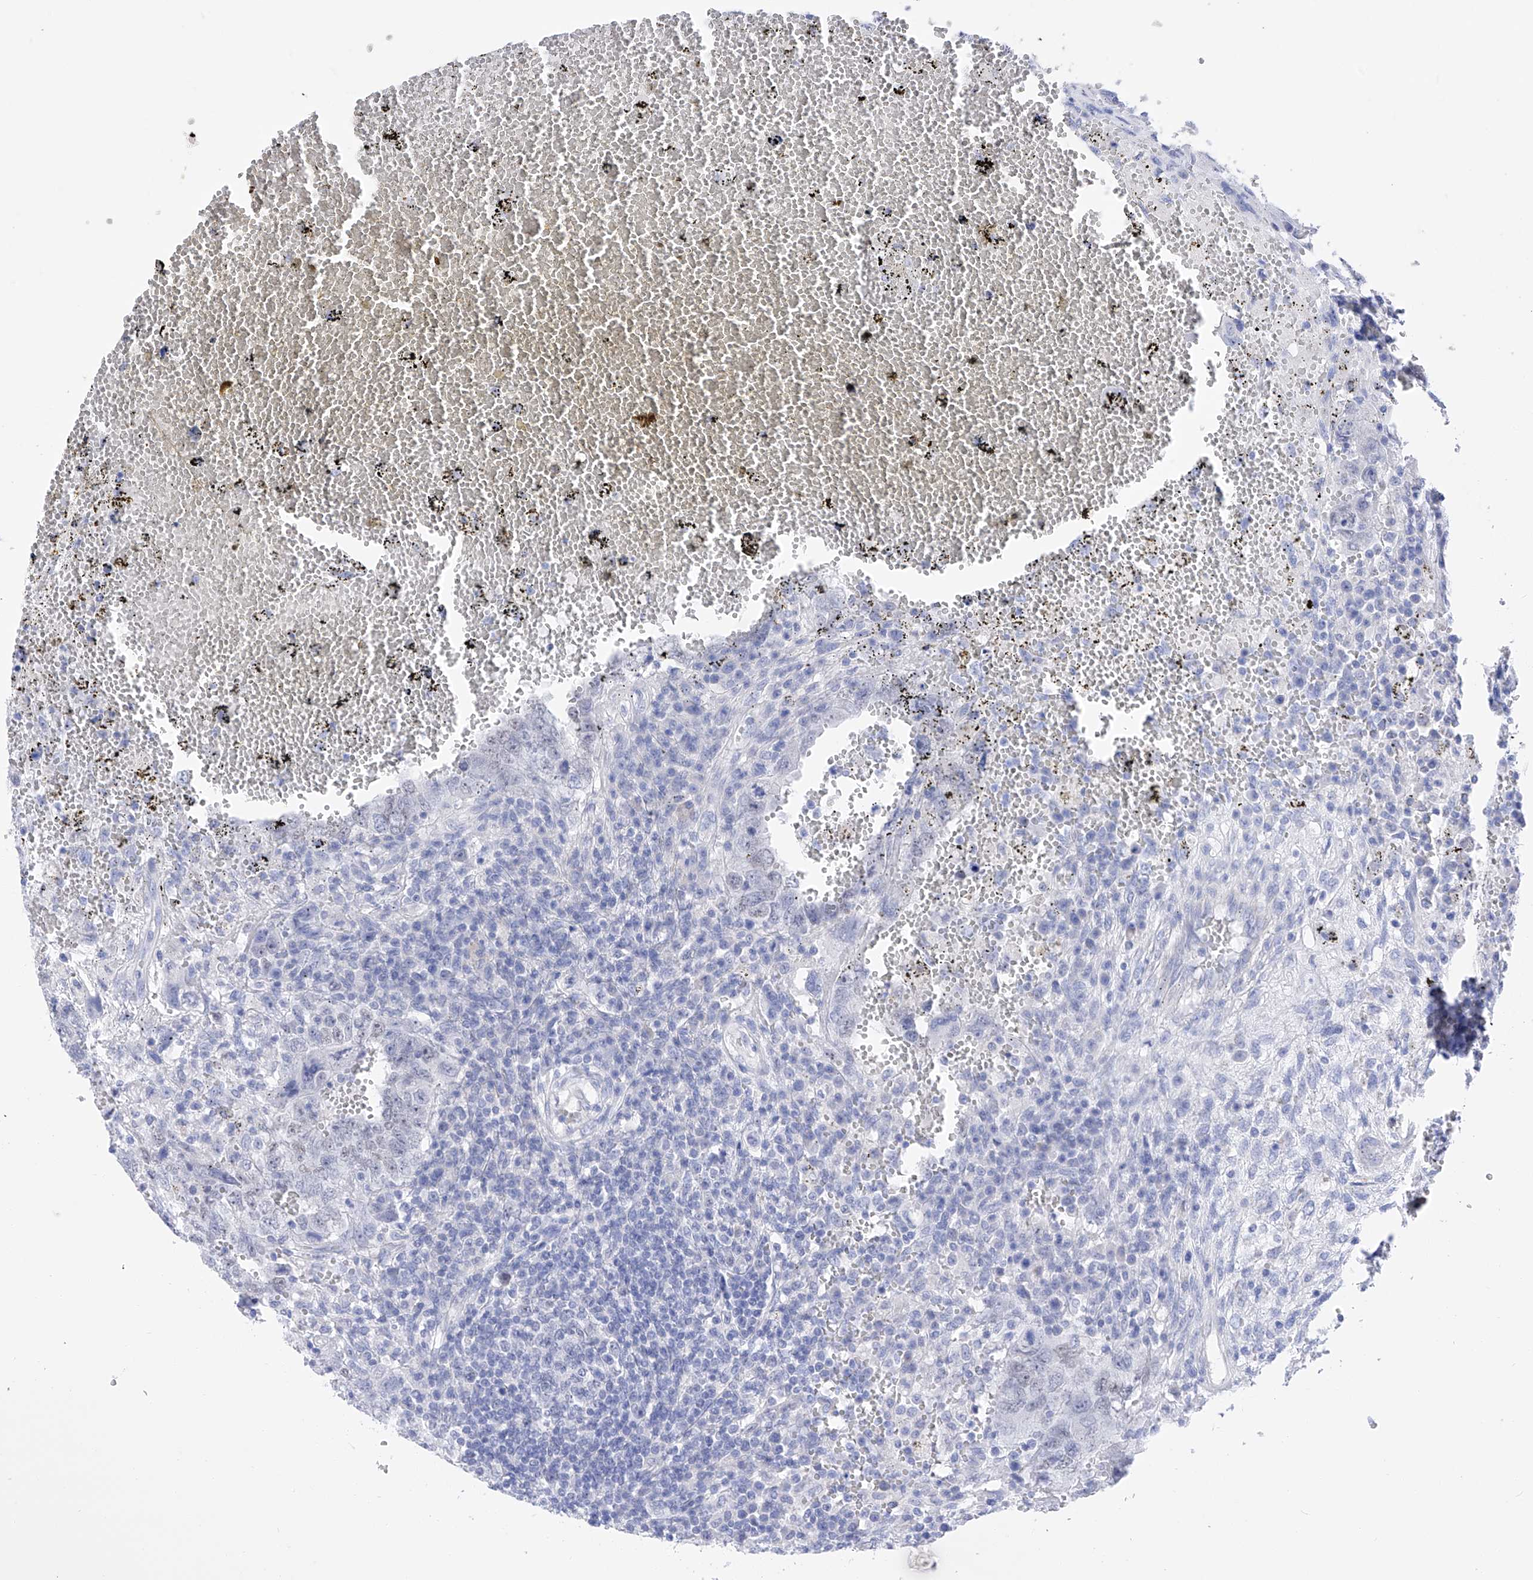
{"staining": {"intensity": "negative", "quantity": "none", "location": "none"}, "tissue": "testis cancer", "cell_type": "Tumor cells", "image_type": "cancer", "snomed": [{"axis": "morphology", "description": "Carcinoma, Embryonal, NOS"}, {"axis": "topography", "description": "Testis"}], "caption": "IHC image of embryonal carcinoma (testis) stained for a protein (brown), which displays no staining in tumor cells.", "gene": "FLG", "patient": {"sex": "male", "age": 26}}